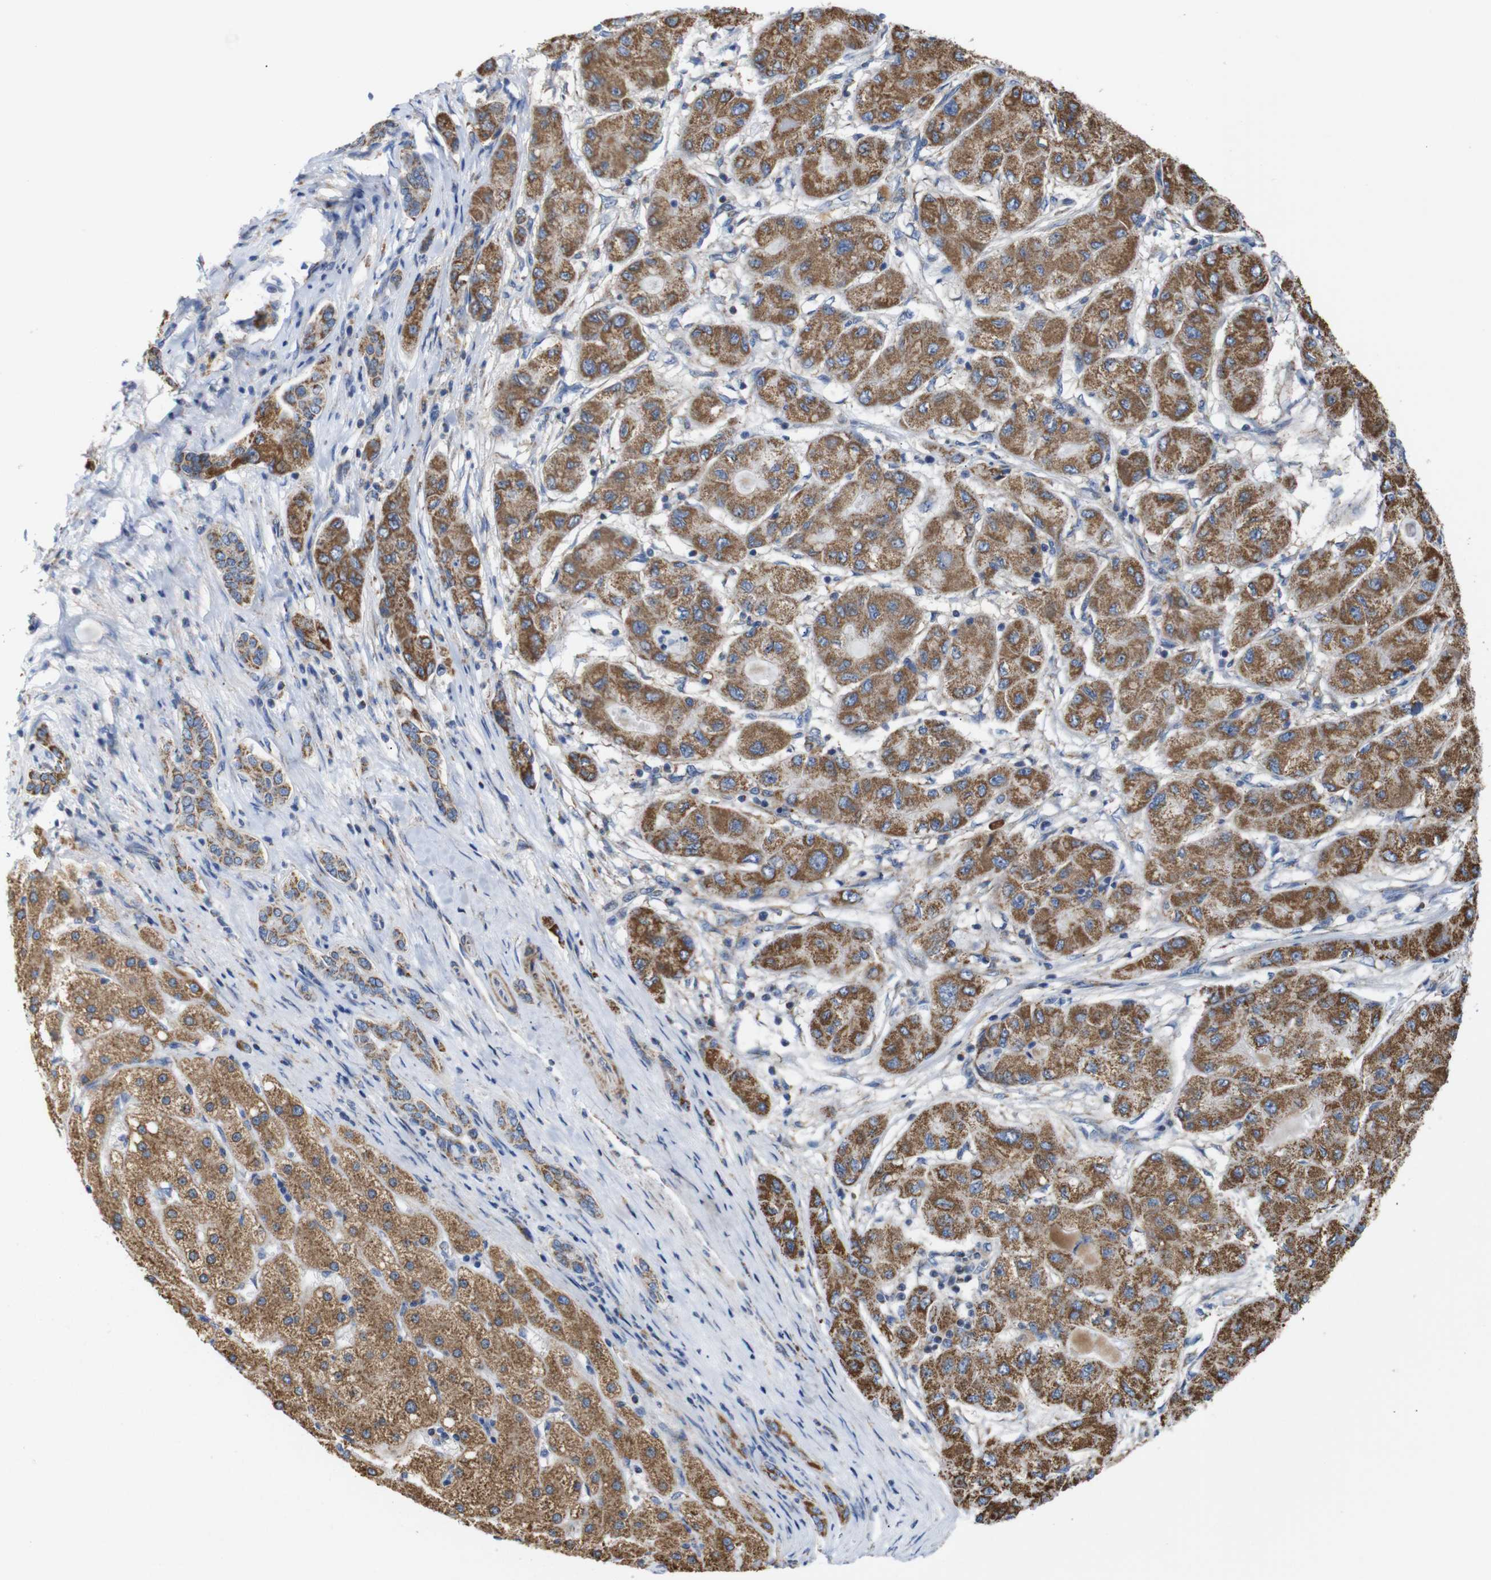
{"staining": {"intensity": "strong", "quantity": ">75%", "location": "cytoplasmic/membranous"}, "tissue": "liver cancer", "cell_type": "Tumor cells", "image_type": "cancer", "snomed": [{"axis": "morphology", "description": "Carcinoma, Hepatocellular, NOS"}, {"axis": "topography", "description": "Liver"}], "caption": "This image exhibits liver cancer stained with IHC to label a protein in brown. The cytoplasmic/membranous of tumor cells show strong positivity for the protein. Nuclei are counter-stained blue.", "gene": "FAM171B", "patient": {"sex": "male", "age": 80}}